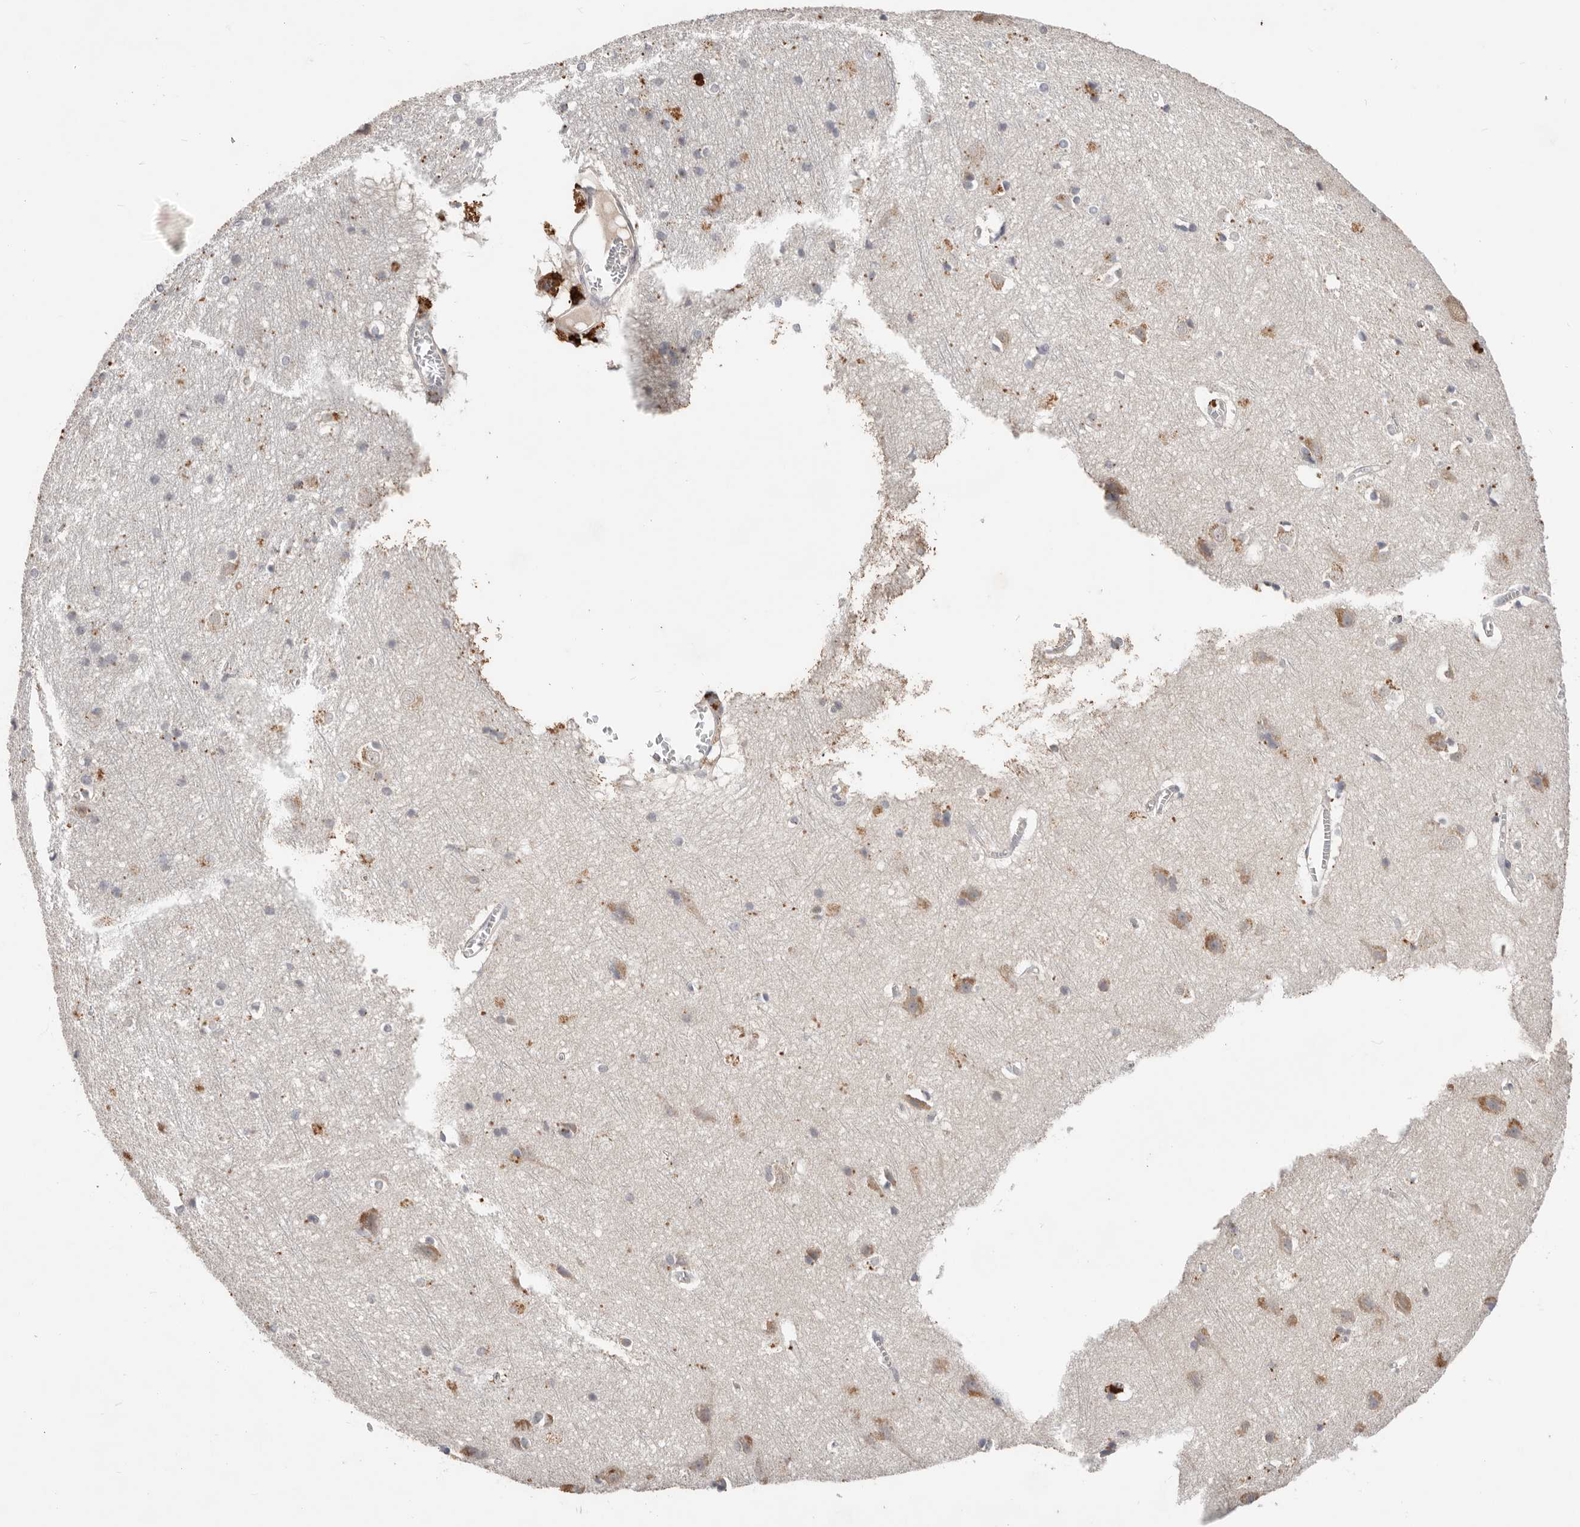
{"staining": {"intensity": "negative", "quantity": "none", "location": "none"}, "tissue": "cerebral cortex", "cell_type": "Endothelial cells", "image_type": "normal", "snomed": [{"axis": "morphology", "description": "Normal tissue, NOS"}, {"axis": "topography", "description": "Cerebral cortex"}], "caption": "This is a photomicrograph of IHC staining of unremarkable cerebral cortex, which shows no positivity in endothelial cells.", "gene": "WDR77", "patient": {"sex": "male", "age": 54}}